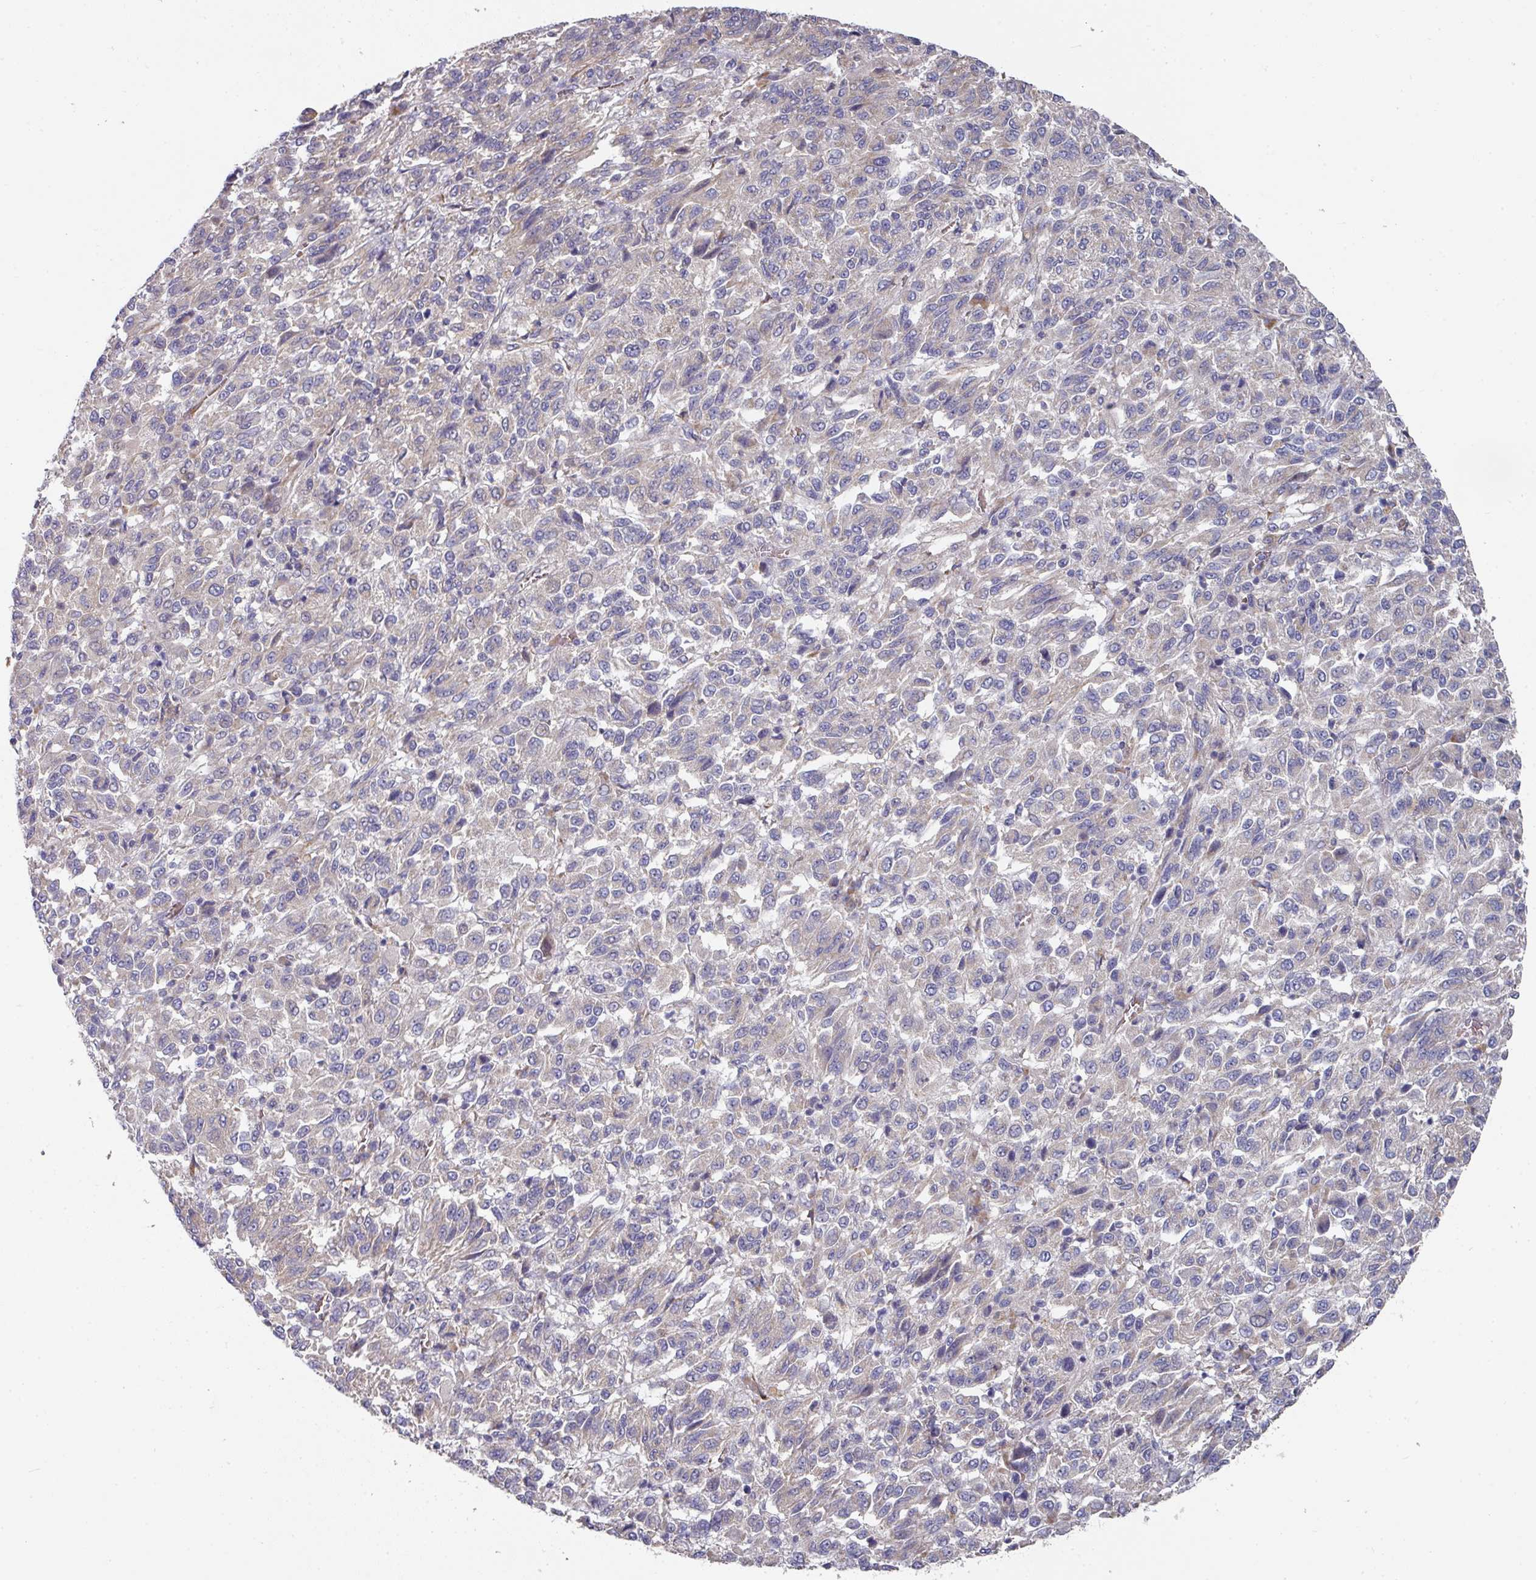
{"staining": {"intensity": "negative", "quantity": "none", "location": "none"}, "tissue": "melanoma", "cell_type": "Tumor cells", "image_type": "cancer", "snomed": [{"axis": "morphology", "description": "Malignant melanoma, Metastatic site"}, {"axis": "topography", "description": "Lung"}], "caption": "A histopathology image of malignant melanoma (metastatic site) stained for a protein demonstrates no brown staining in tumor cells. (DAB immunohistochemistry, high magnification).", "gene": "PYROXD2", "patient": {"sex": "male", "age": 64}}